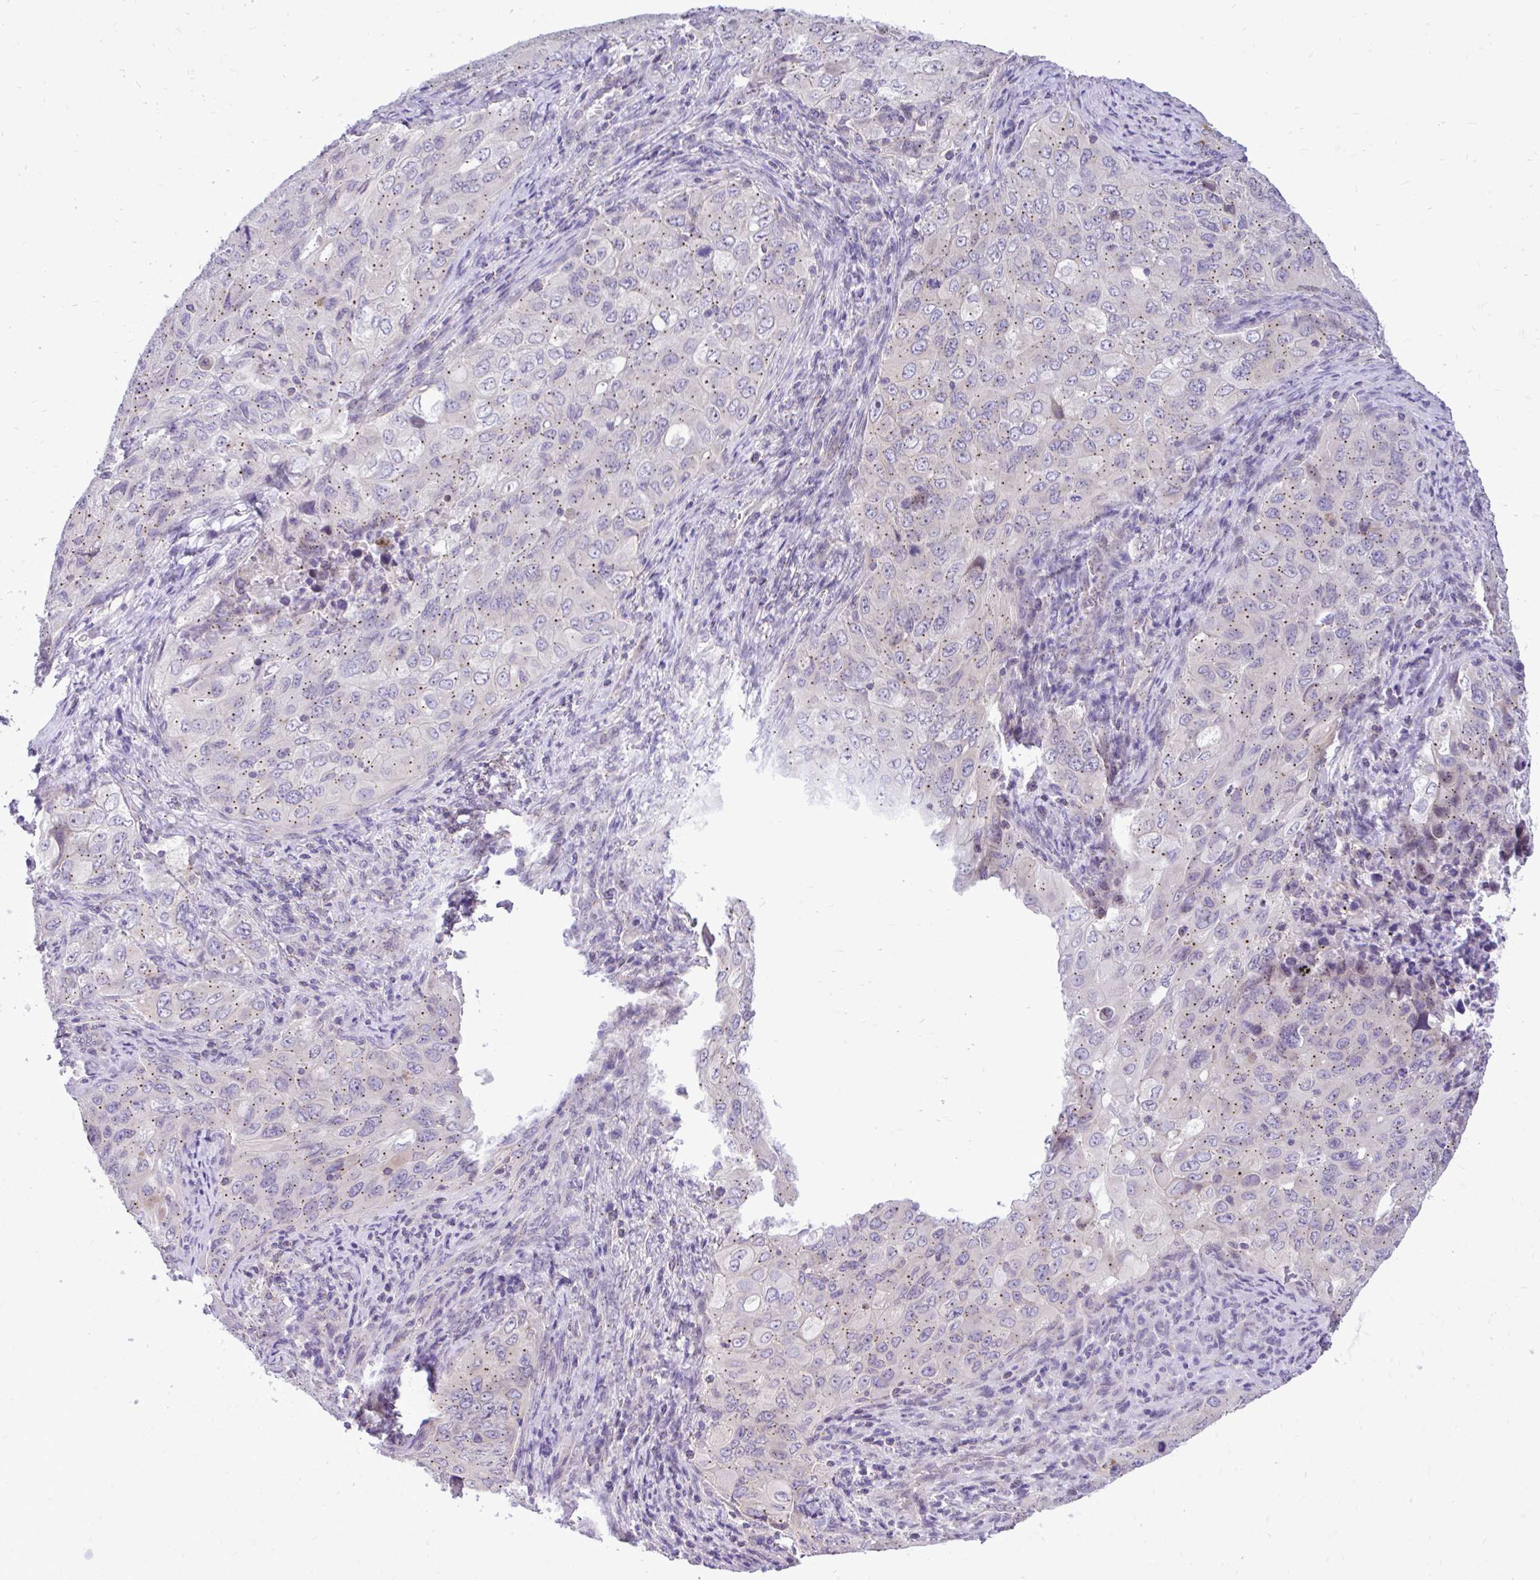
{"staining": {"intensity": "moderate", "quantity": "25%-75%", "location": "cytoplasmic/membranous"}, "tissue": "lung cancer", "cell_type": "Tumor cells", "image_type": "cancer", "snomed": [{"axis": "morphology", "description": "Adenocarcinoma, NOS"}, {"axis": "morphology", "description": "Adenocarcinoma, metastatic, NOS"}, {"axis": "topography", "description": "Lymph node"}, {"axis": "topography", "description": "Lung"}], "caption": "This is a histology image of immunohistochemistry (IHC) staining of lung cancer, which shows moderate expression in the cytoplasmic/membranous of tumor cells.", "gene": "CEACAM18", "patient": {"sex": "female", "age": 42}}